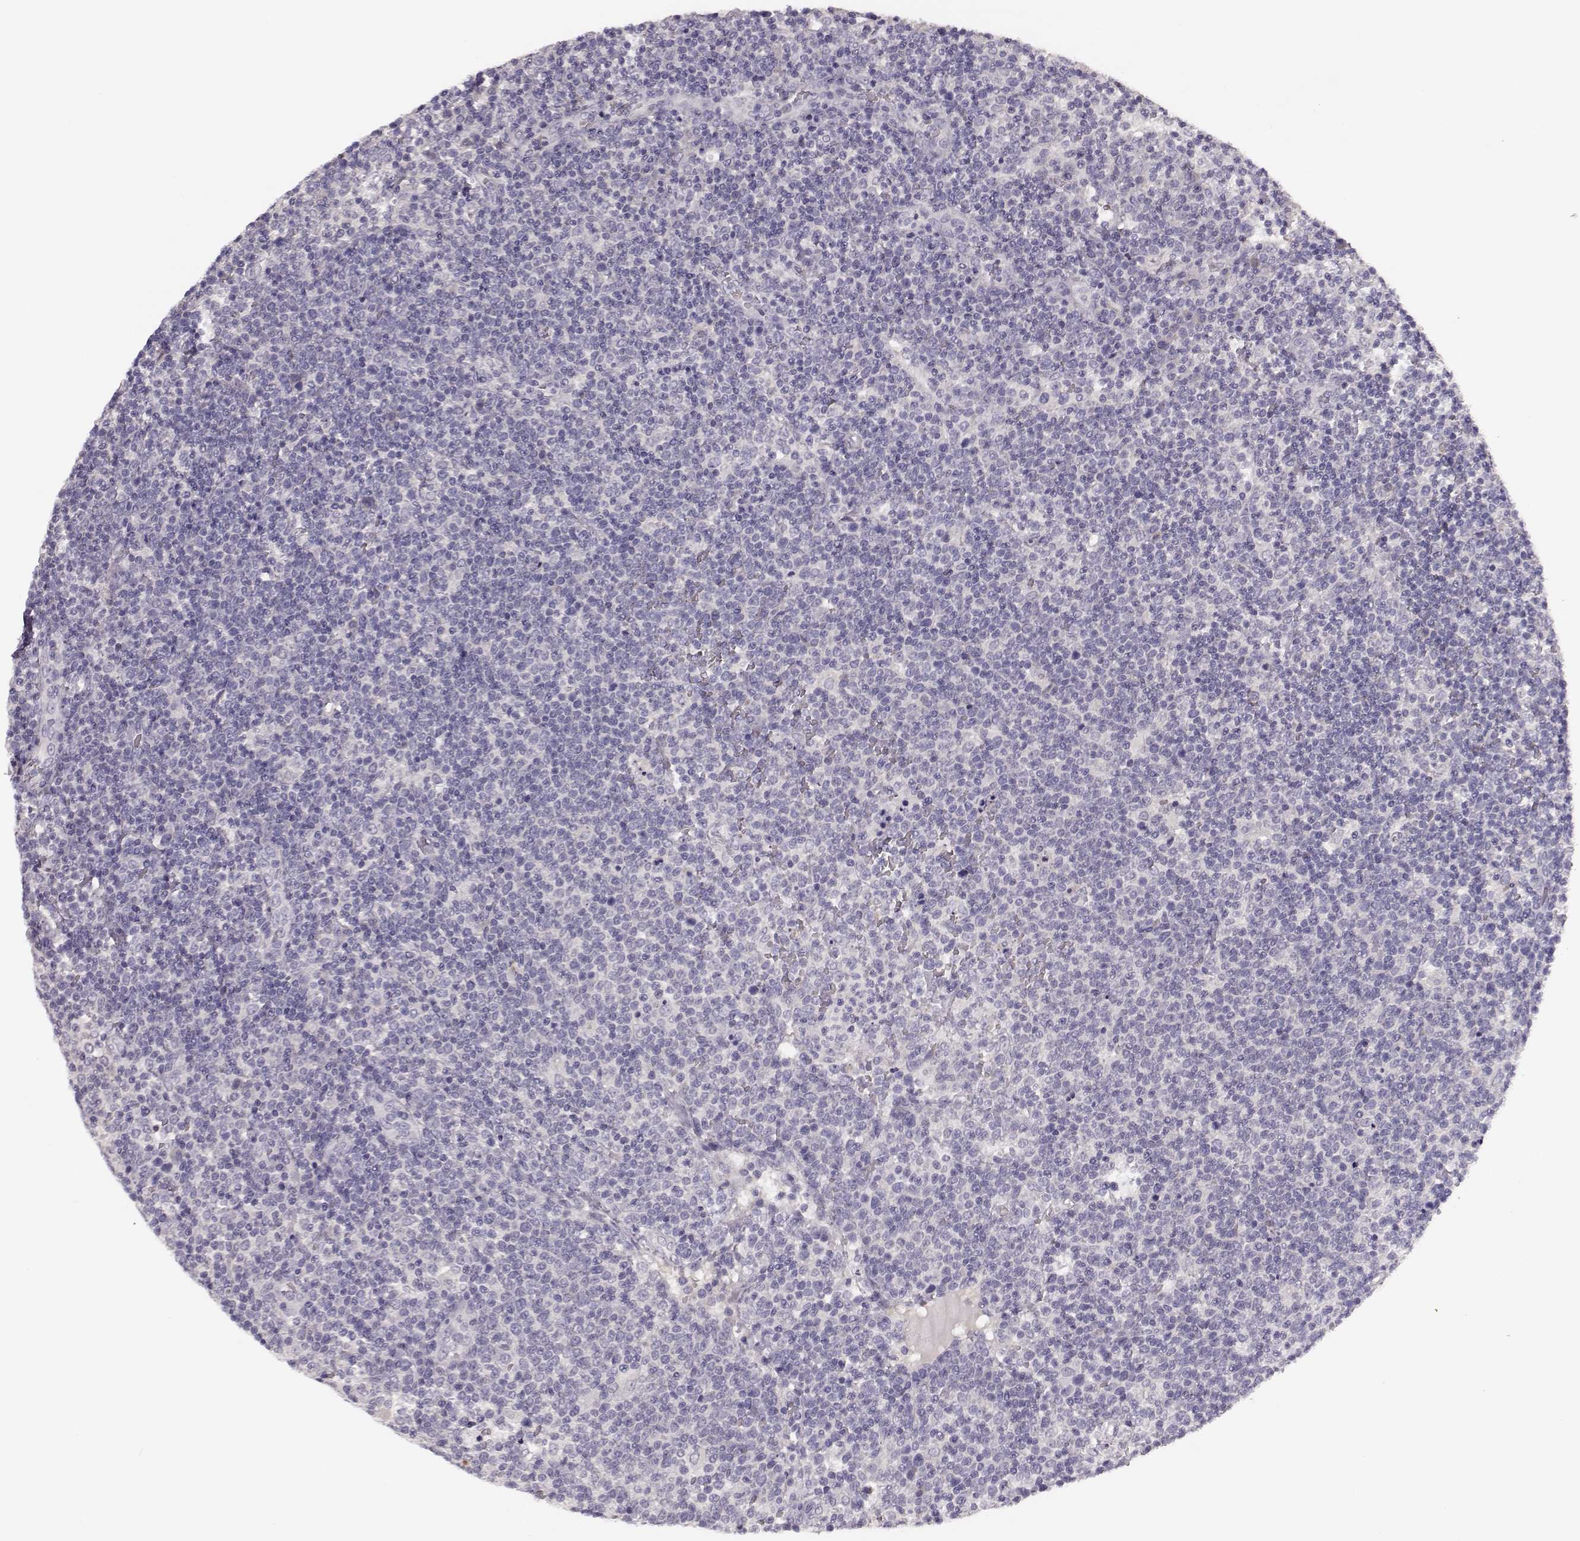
{"staining": {"intensity": "negative", "quantity": "none", "location": "none"}, "tissue": "lymphoma", "cell_type": "Tumor cells", "image_type": "cancer", "snomed": [{"axis": "morphology", "description": "Malignant lymphoma, non-Hodgkin's type, High grade"}, {"axis": "topography", "description": "Lymph node"}], "caption": "Tumor cells are negative for protein expression in human high-grade malignant lymphoma, non-Hodgkin's type.", "gene": "BFSP2", "patient": {"sex": "male", "age": 61}}